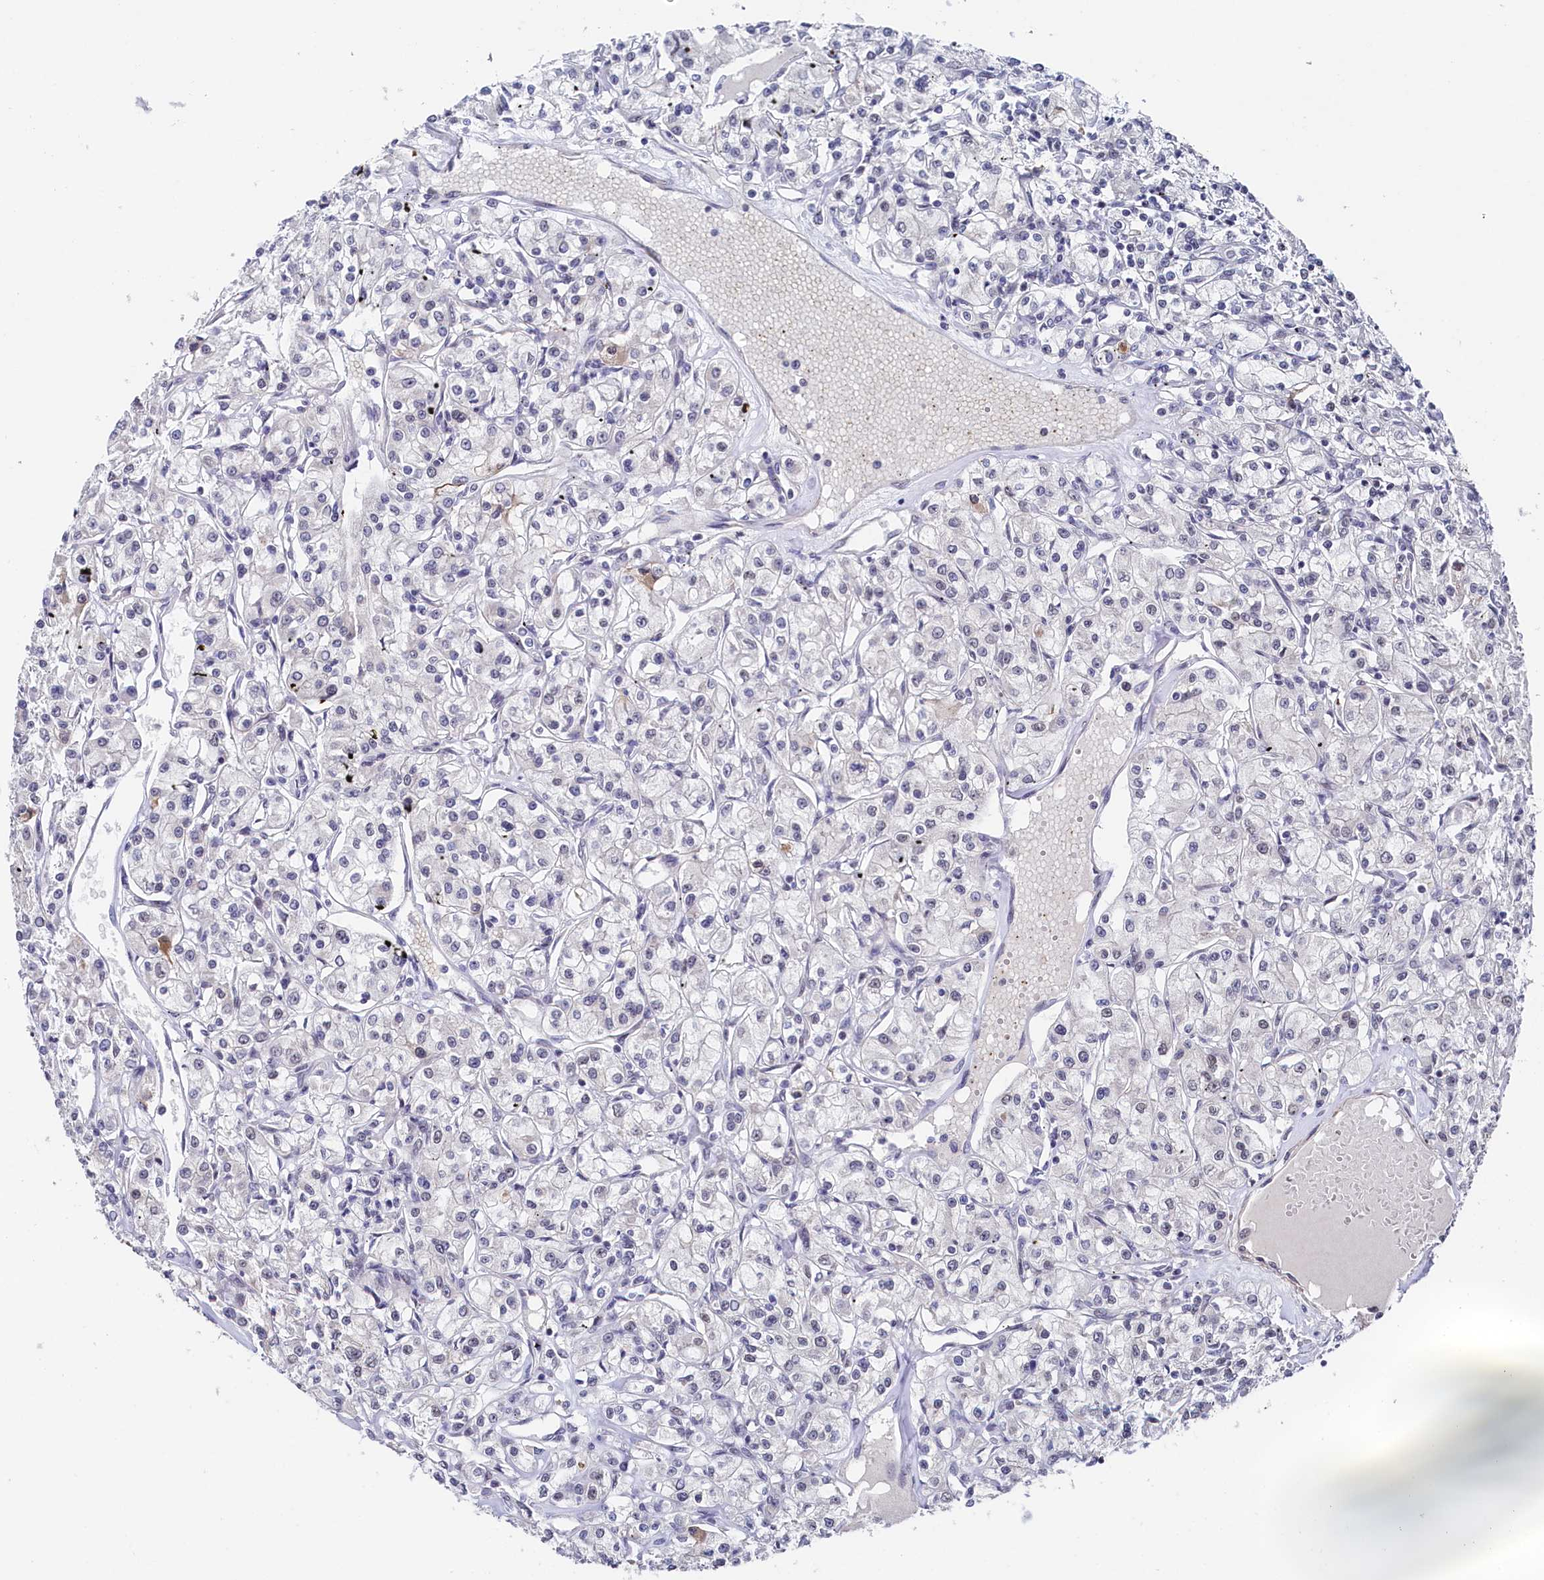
{"staining": {"intensity": "negative", "quantity": "none", "location": "none"}, "tissue": "renal cancer", "cell_type": "Tumor cells", "image_type": "cancer", "snomed": [{"axis": "morphology", "description": "Adenocarcinoma, NOS"}, {"axis": "topography", "description": "Kidney"}], "caption": "The histopathology image exhibits no staining of tumor cells in adenocarcinoma (renal).", "gene": "TIGD4", "patient": {"sex": "female", "age": 59}}